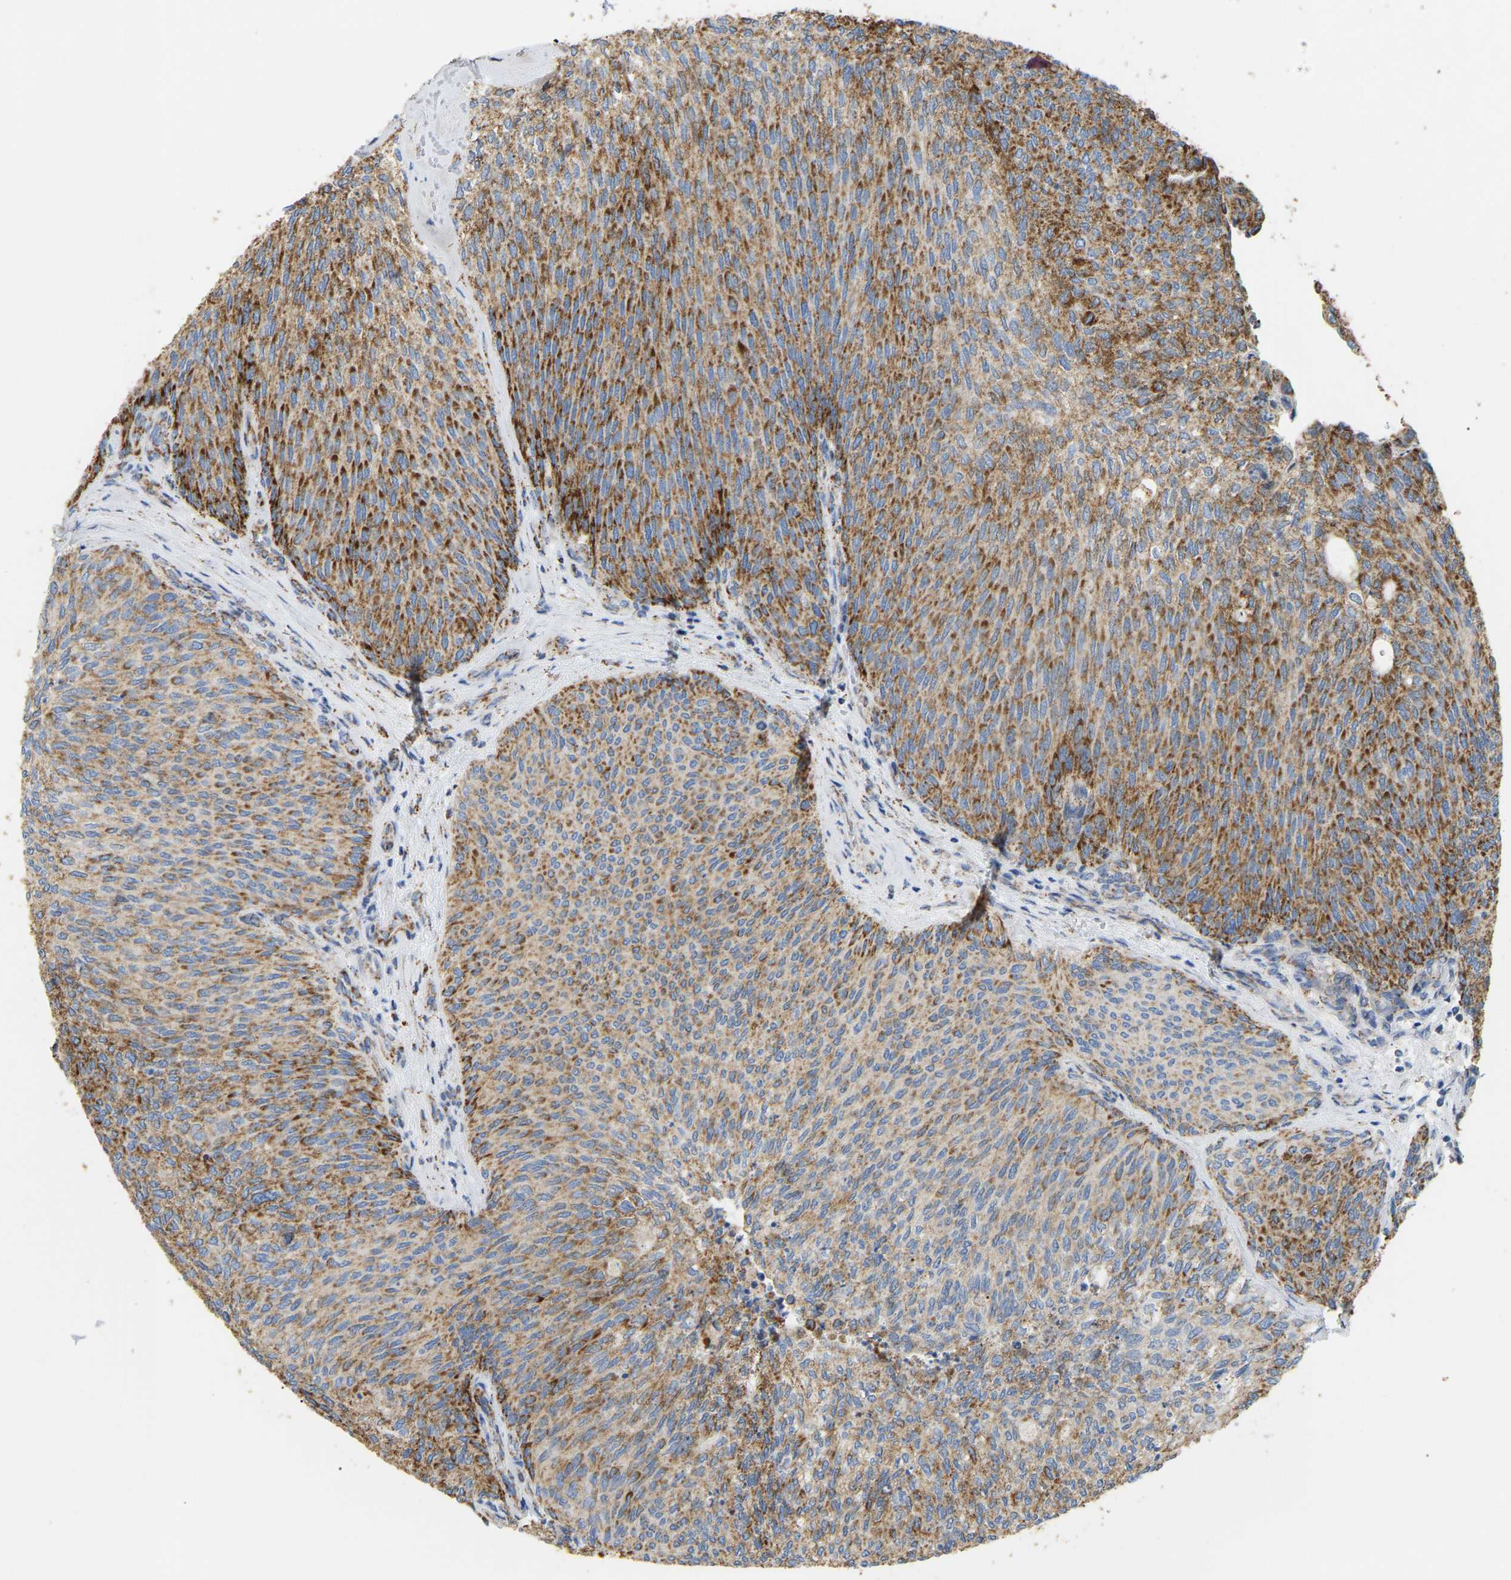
{"staining": {"intensity": "moderate", "quantity": ">75%", "location": "cytoplasmic/membranous"}, "tissue": "urothelial cancer", "cell_type": "Tumor cells", "image_type": "cancer", "snomed": [{"axis": "morphology", "description": "Urothelial carcinoma, Low grade"}, {"axis": "topography", "description": "Urinary bladder"}], "caption": "Urothelial carcinoma (low-grade) tissue demonstrates moderate cytoplasmic/membranous positivity in about >75% of tumor cells", "gene": "HIBADH", "patient": {"sex": "female", "age": 79}}